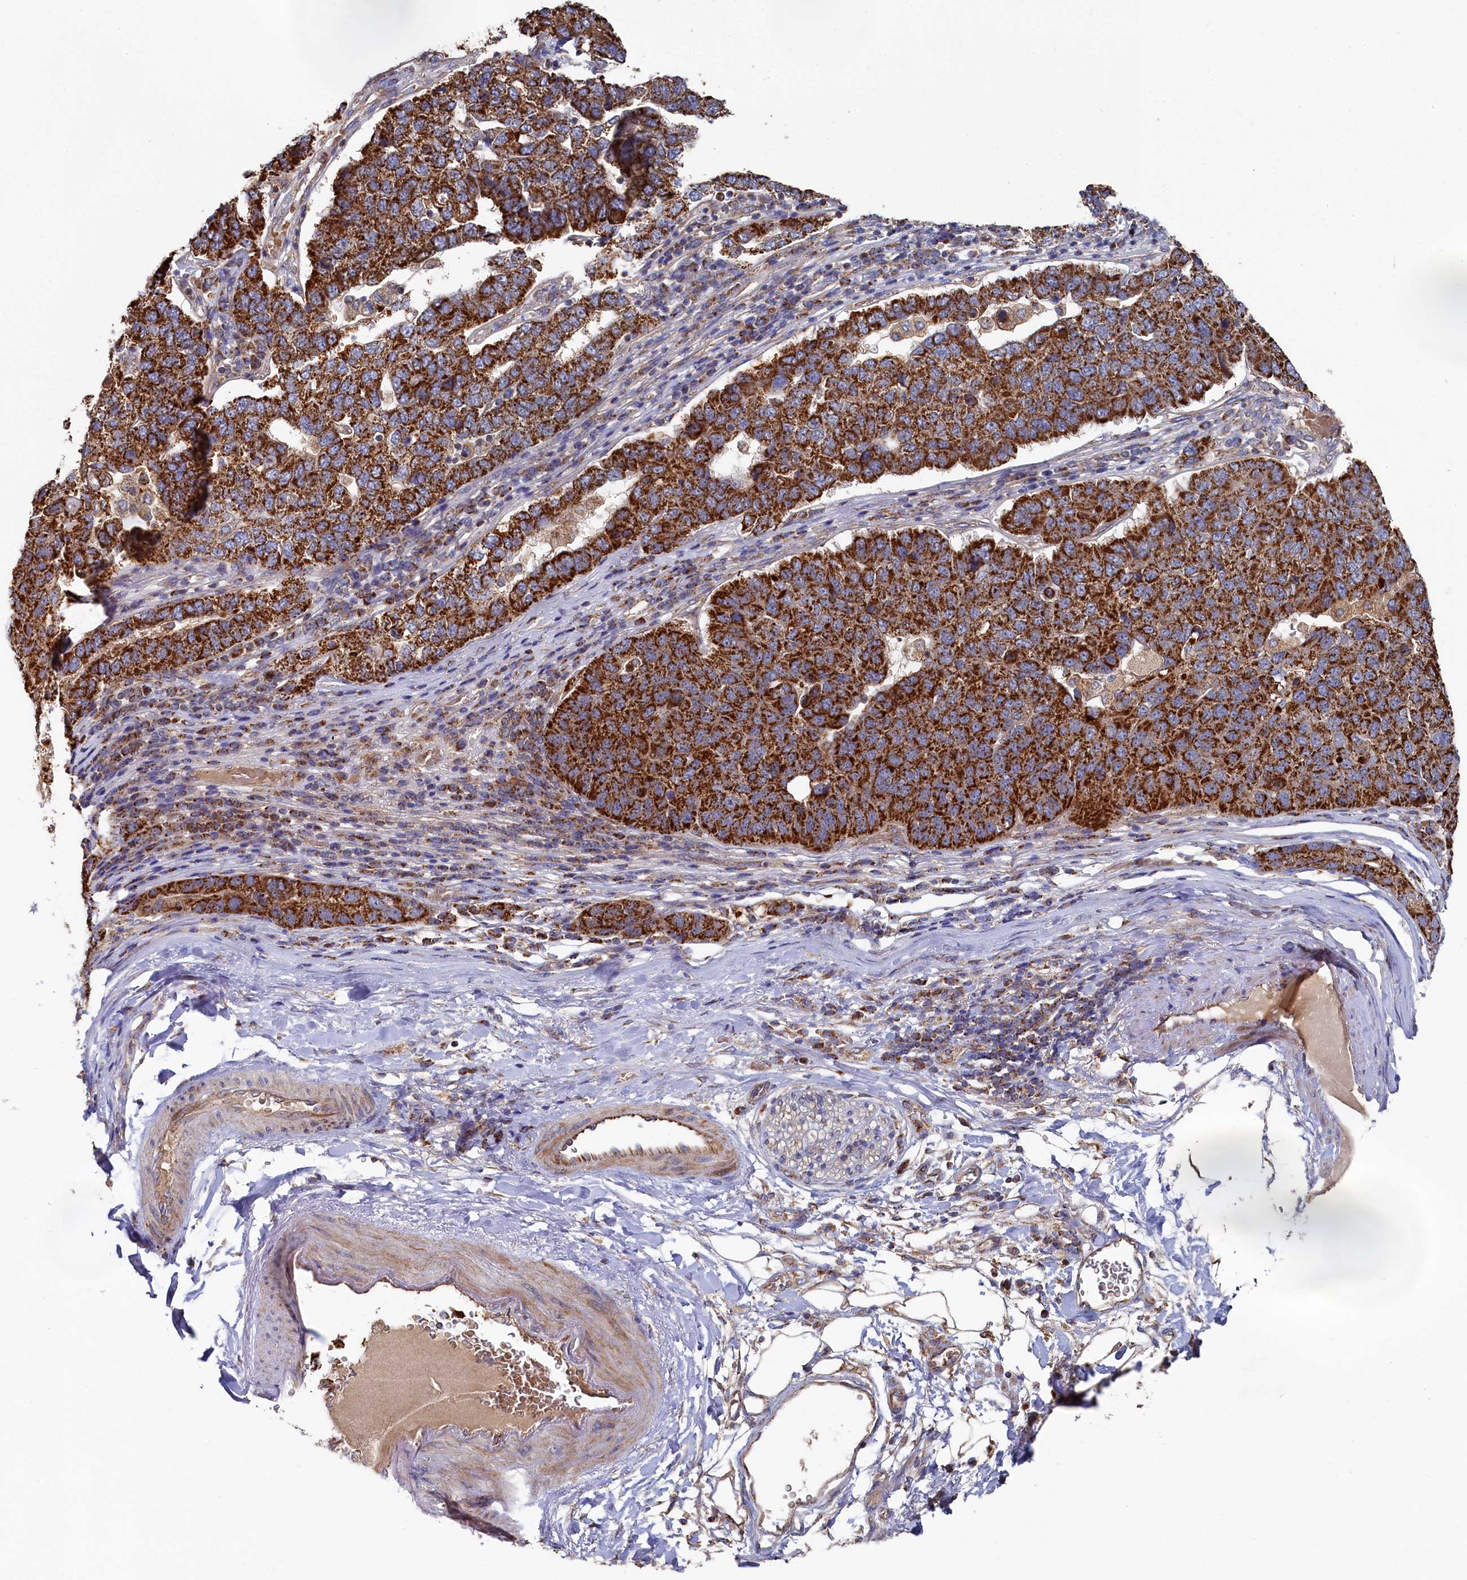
{"staining": {"intensity": "strong", "quantity": ">75%", "location": "cytoplasmic/membranous"}, "tissue": "pancreatic cancer", "cell_type": "Tumor cells", "image_type": "cancer", "snomed": [{"axis": "morphology", "description": "Adenocarcinoma, NOS"}, {"axis": "topography", "description": "Pancreas"}], "caption": "Tumor cells display strong cytoplasmic/membranous positivity in about >75% of cells in adenocarcinoma (pancreatic). Using DAB (3,3'-diaminobenzidine) (brown) and hematoxylin (blue) stains, captured at high magnification using brightfield microscopy.", "gene": "HAUS2", "patient": {"sex": "female", "age": 61}}